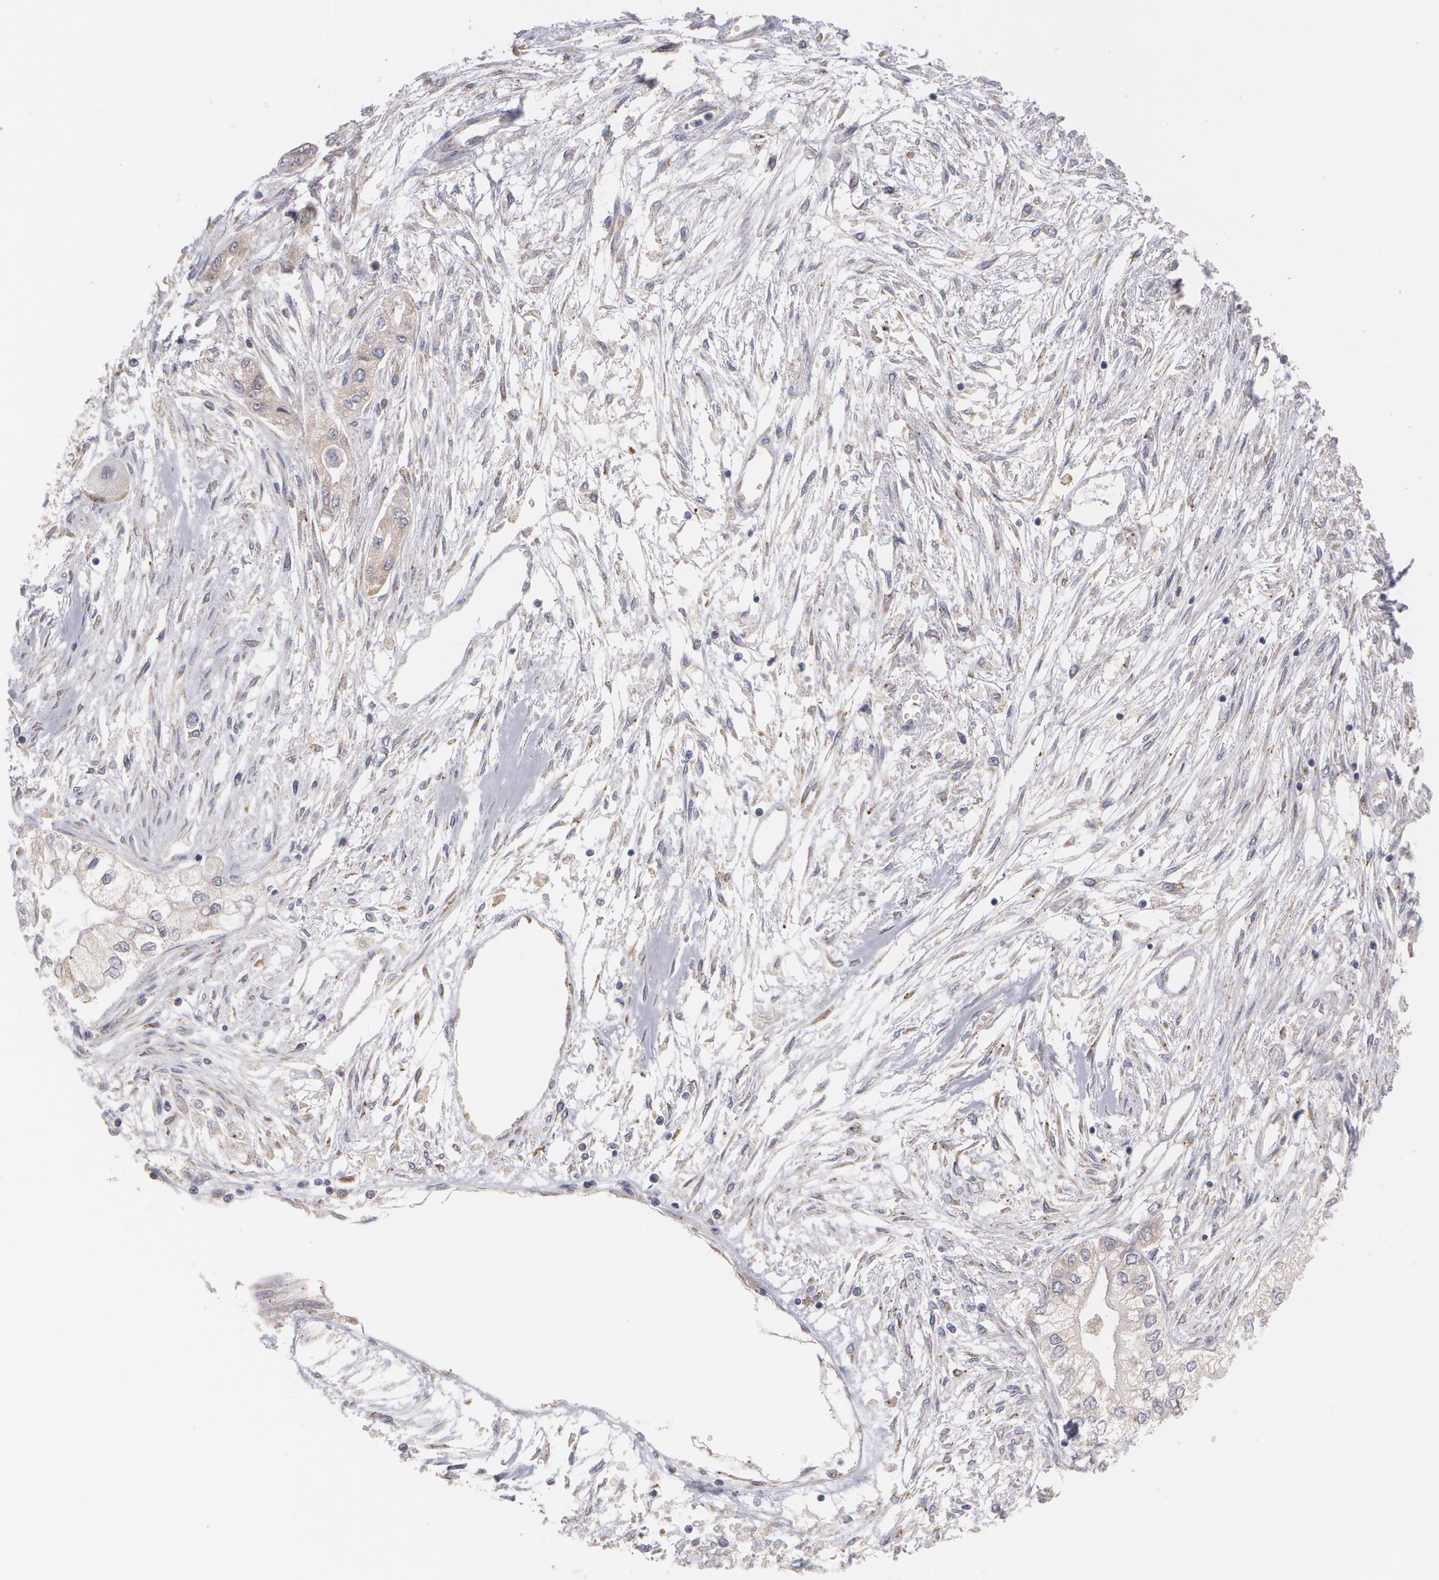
{"staining": {"intensity": "negative", "quantity": "none", "location": "none"}, "tissue": "pancreatic cancer", "cell_type": "Tumor cells", "image_type": "cancer", "snomed": [{"axis": "morphology", "description": "Adenocarcinoma, NOS"}, {"axis": "topography", "description": "Pancreas"}], "caption": "Tumor cells are negative for brown protein staining in pancreatic cancer.", "gene": "MTHFD1", "patient": {"sex": "male", "age": 79}}